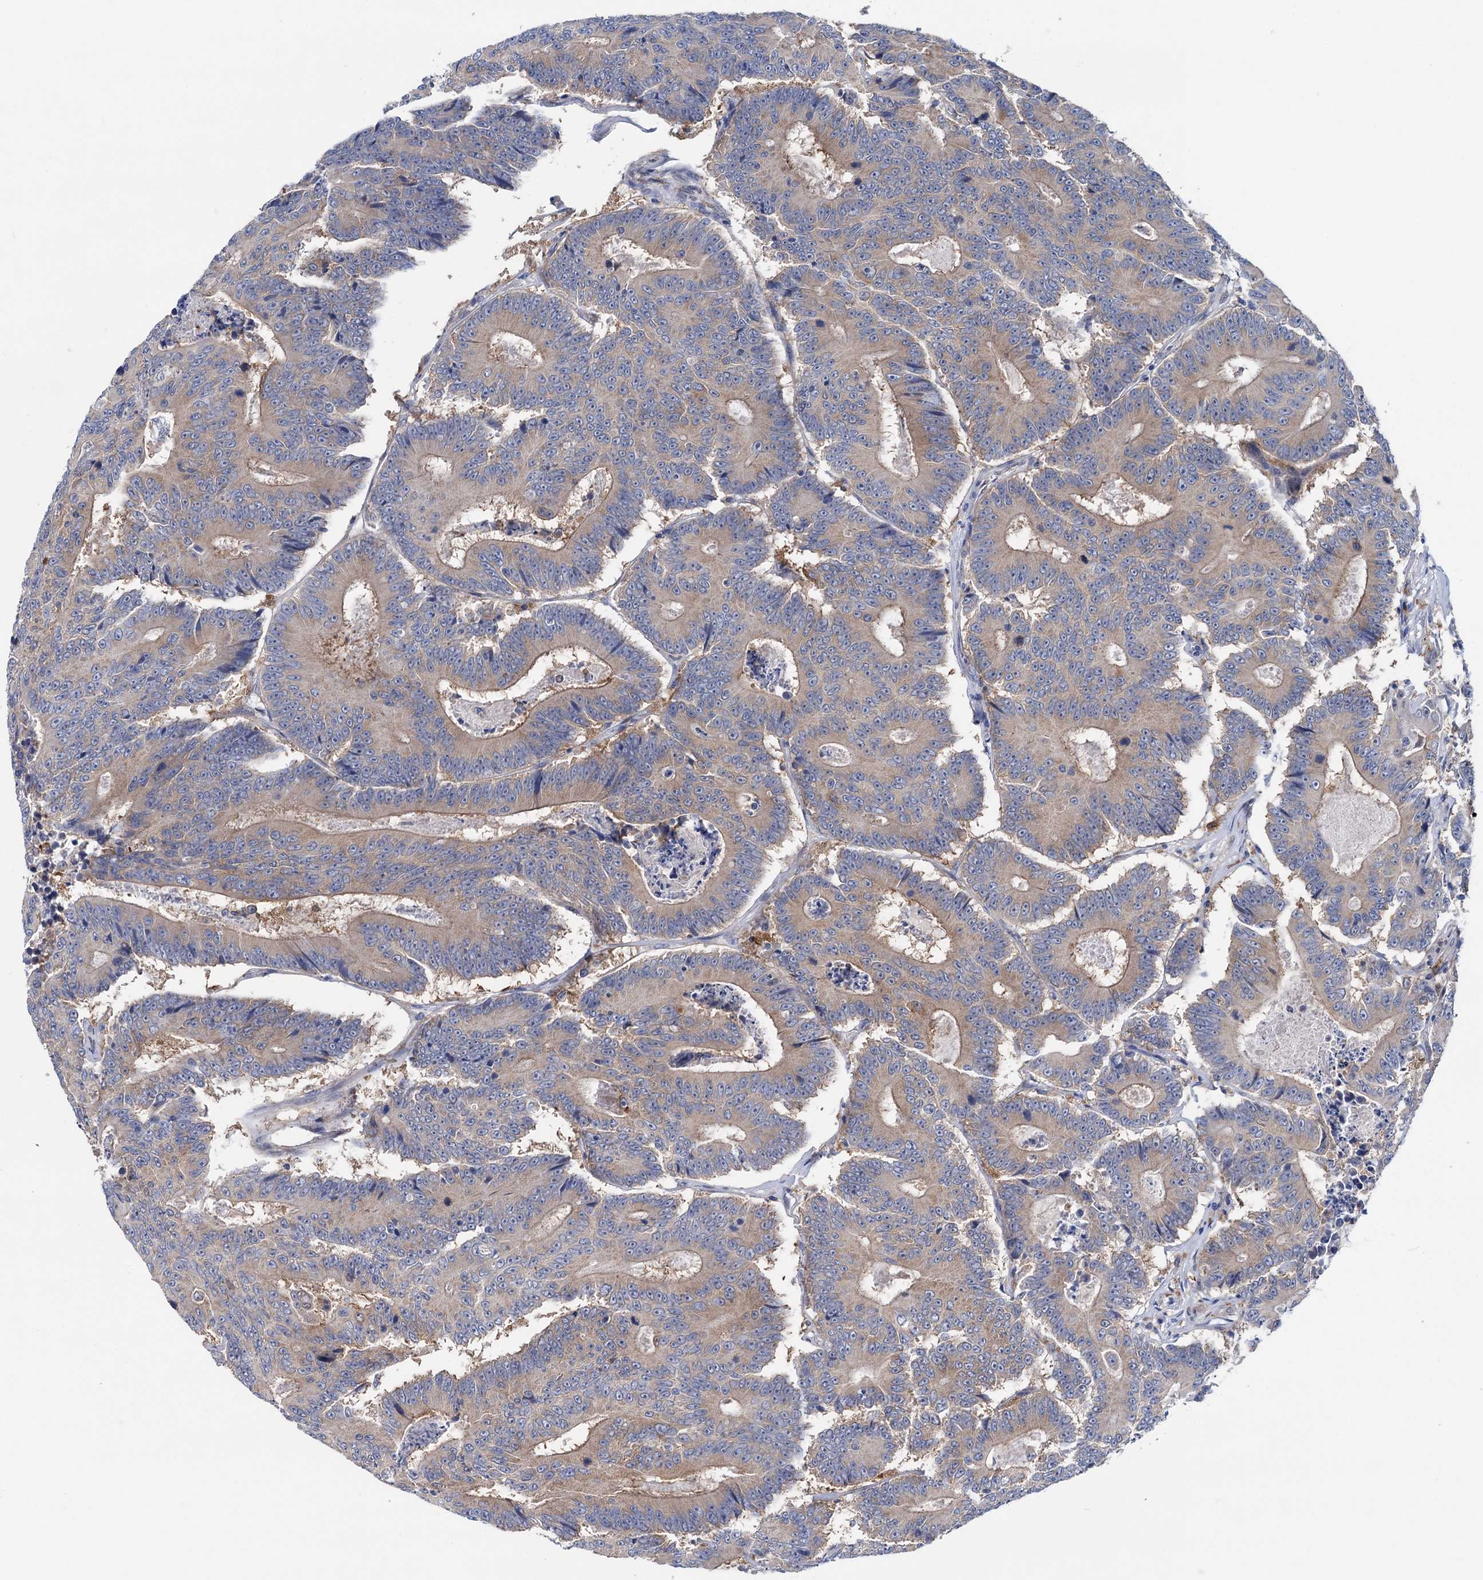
{"staining": {"intensity": "weak", "quantity": ">75%", "location": "cytoplasmic/membranous"}, "tissue": "colorectal cancer", "cell_type": "Tumor cells", "image_type": "cancer", "snomed": [{"axis": "morphology", "description": "Adenocarcinoma, NOS"}, {"axis": "topography", "description": "Colon"}], "caption": "Adenocarcinoma (colorectal) stained for a protein shows weak cytoplasmic/membranous positivity in tumor cells.", "gene": "ZNRD2", "patient": {"sex": "male", "age": 83}}